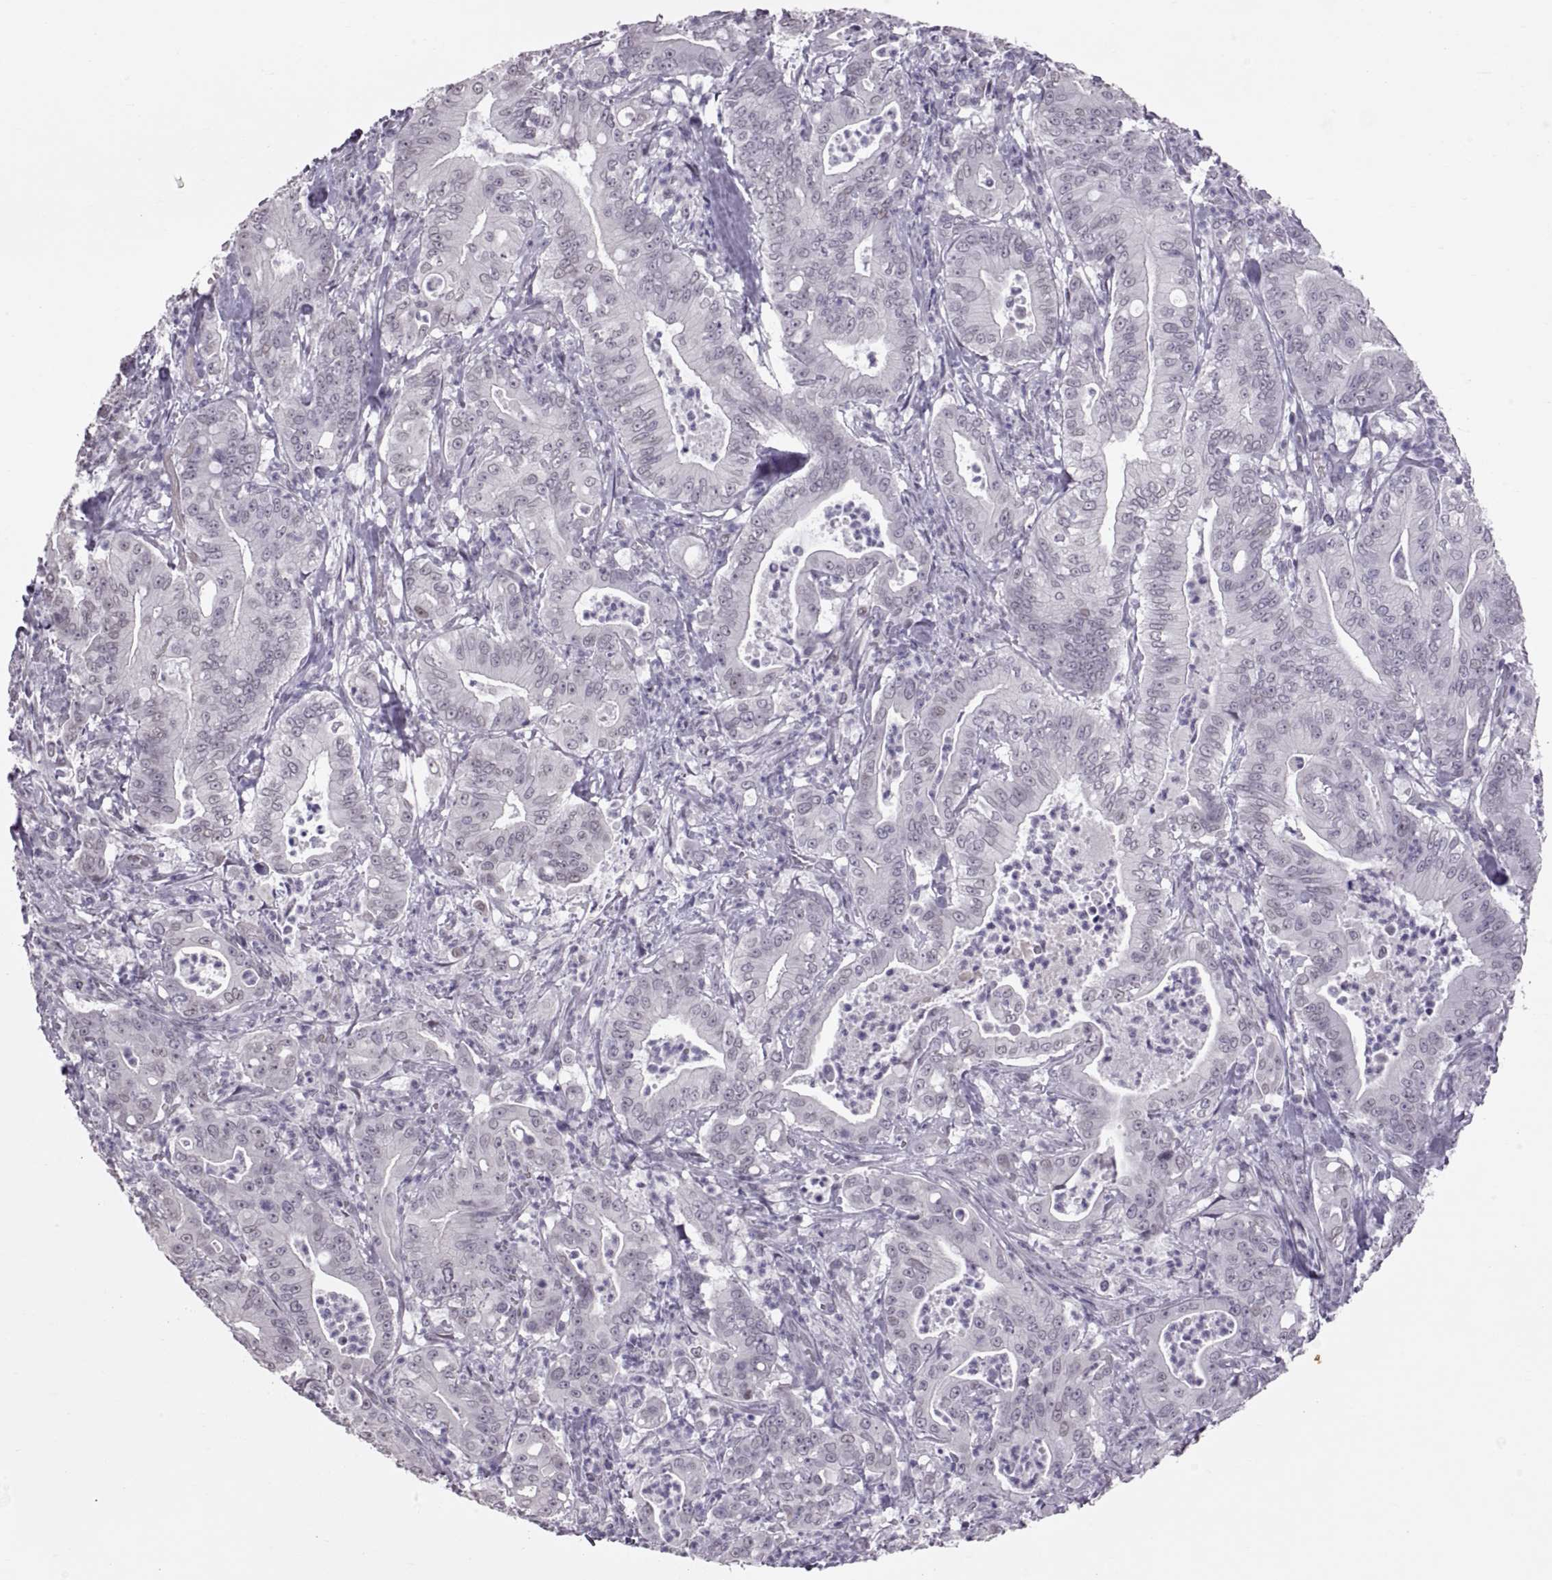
{"staining": {"intensity": "negative", "quantity": "none", "location": "none"}, "tissue": "pancreatic cancer", "cell_type": "Tumor cells", "image_type": "cancer", "snomed": [{"axis": "morphology", "description": "Adenocarcinoma, NOS"}, {"axis": "topography", "description": "Pancreas"}], "caption": "Immunohistochemical staining of human pancreatic cancer (adenocarcinoma) reveals no significant expression in tumor cells.", "gene": "KRT77", "patient": {"sex": "male", "age": 71}}